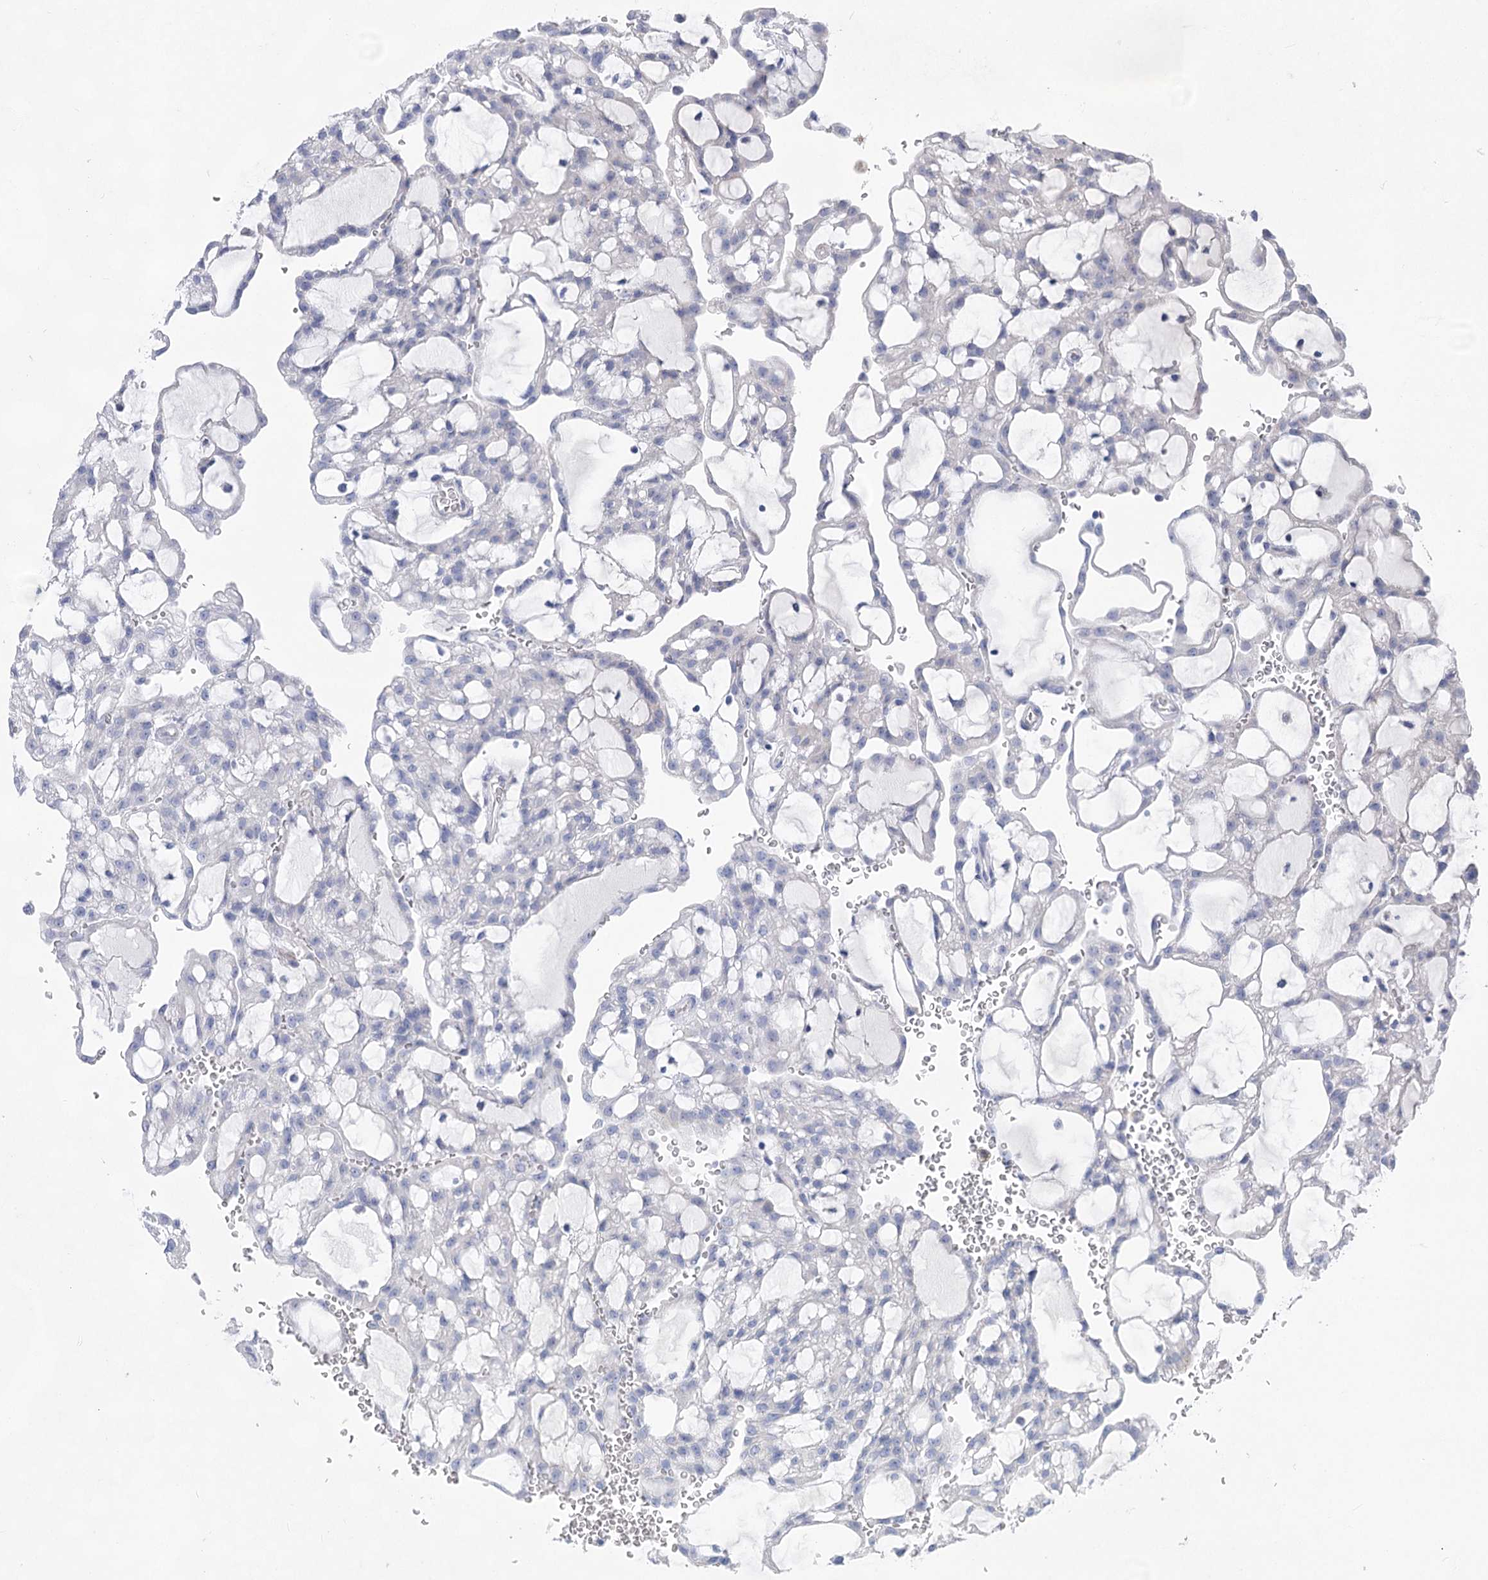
{"staining": {"intensity": "negative", "quantity": "none", "location": "none"}, "tissue": "renal cancer", "cell_type": "Tumor cells", "image_type": "cancer", "snomed": [{"axis": "morphology", "description": "Adenocarcinoma, NOS"}, {"axis": "topography", "description": "Kidney"}], "caption": "The immunohistochemistry photomicrograph has no significant expression in tumor cells of renal cancer (adenocarcinoma) tissue.", "gene": "WDR74", "patient": {"sex": "male", "age": 63}}